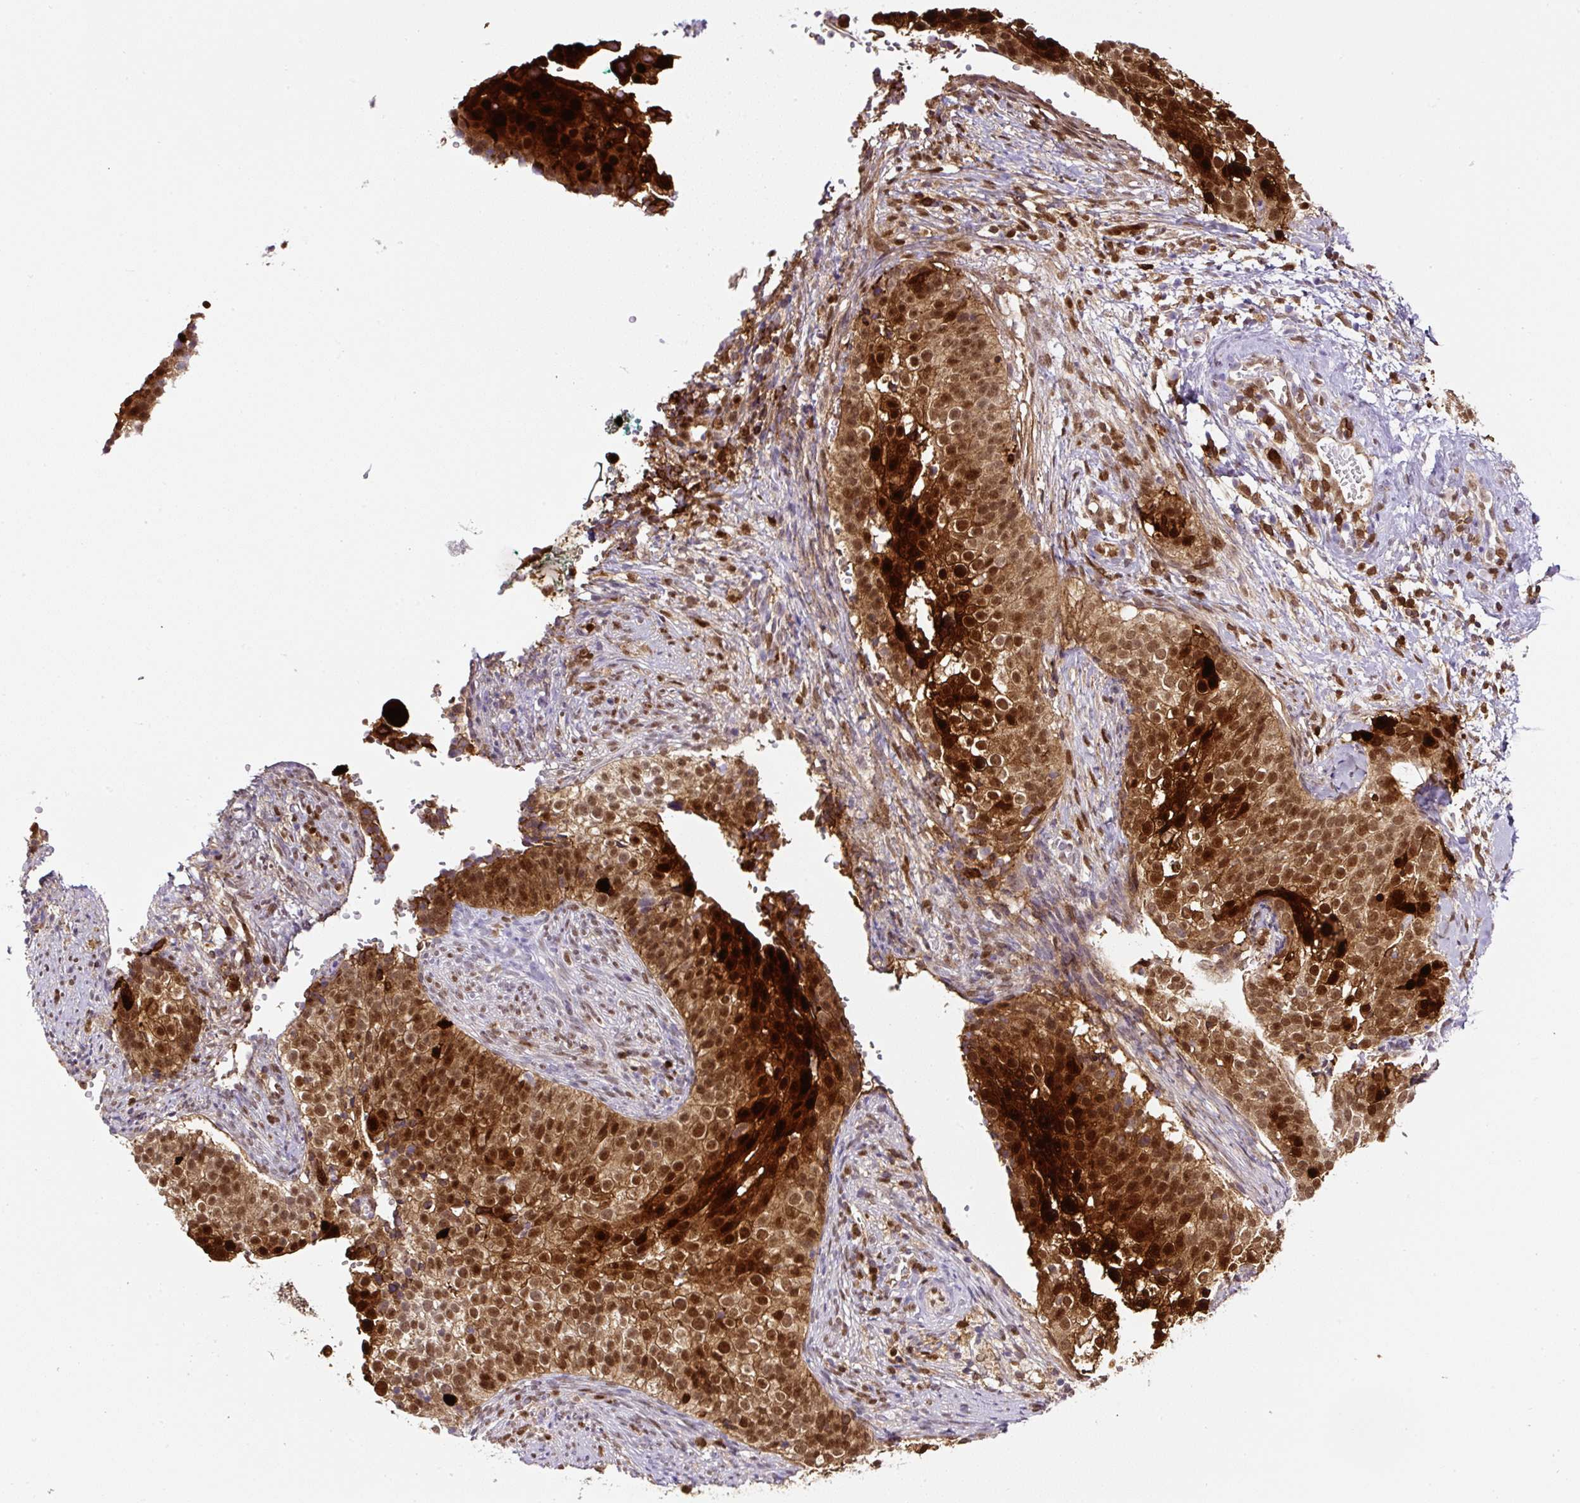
{"staining": {"intensity": "moderate", "quantity": ">75%", "location": "cytoplasmic/membranous,nuclear"}, "tissue": "cervical cancer", "cell_type": "Tumor cells", "image_type": "cancer", "snomed": [{"axis": "morphology", "description": "Squamous cell carcinoma, NOS"}, {"axis": "topography", "description": "Cervix"}], "caption": "Brown immunohistochemical staining in squamous cell carcinoma (cervical) shows moderate cytoplasmic/membranous and nuclear expression in approximately >75% of tumor cells.", "gene": "ANXA1", "patient": {"sex": "female", "age": 44}}